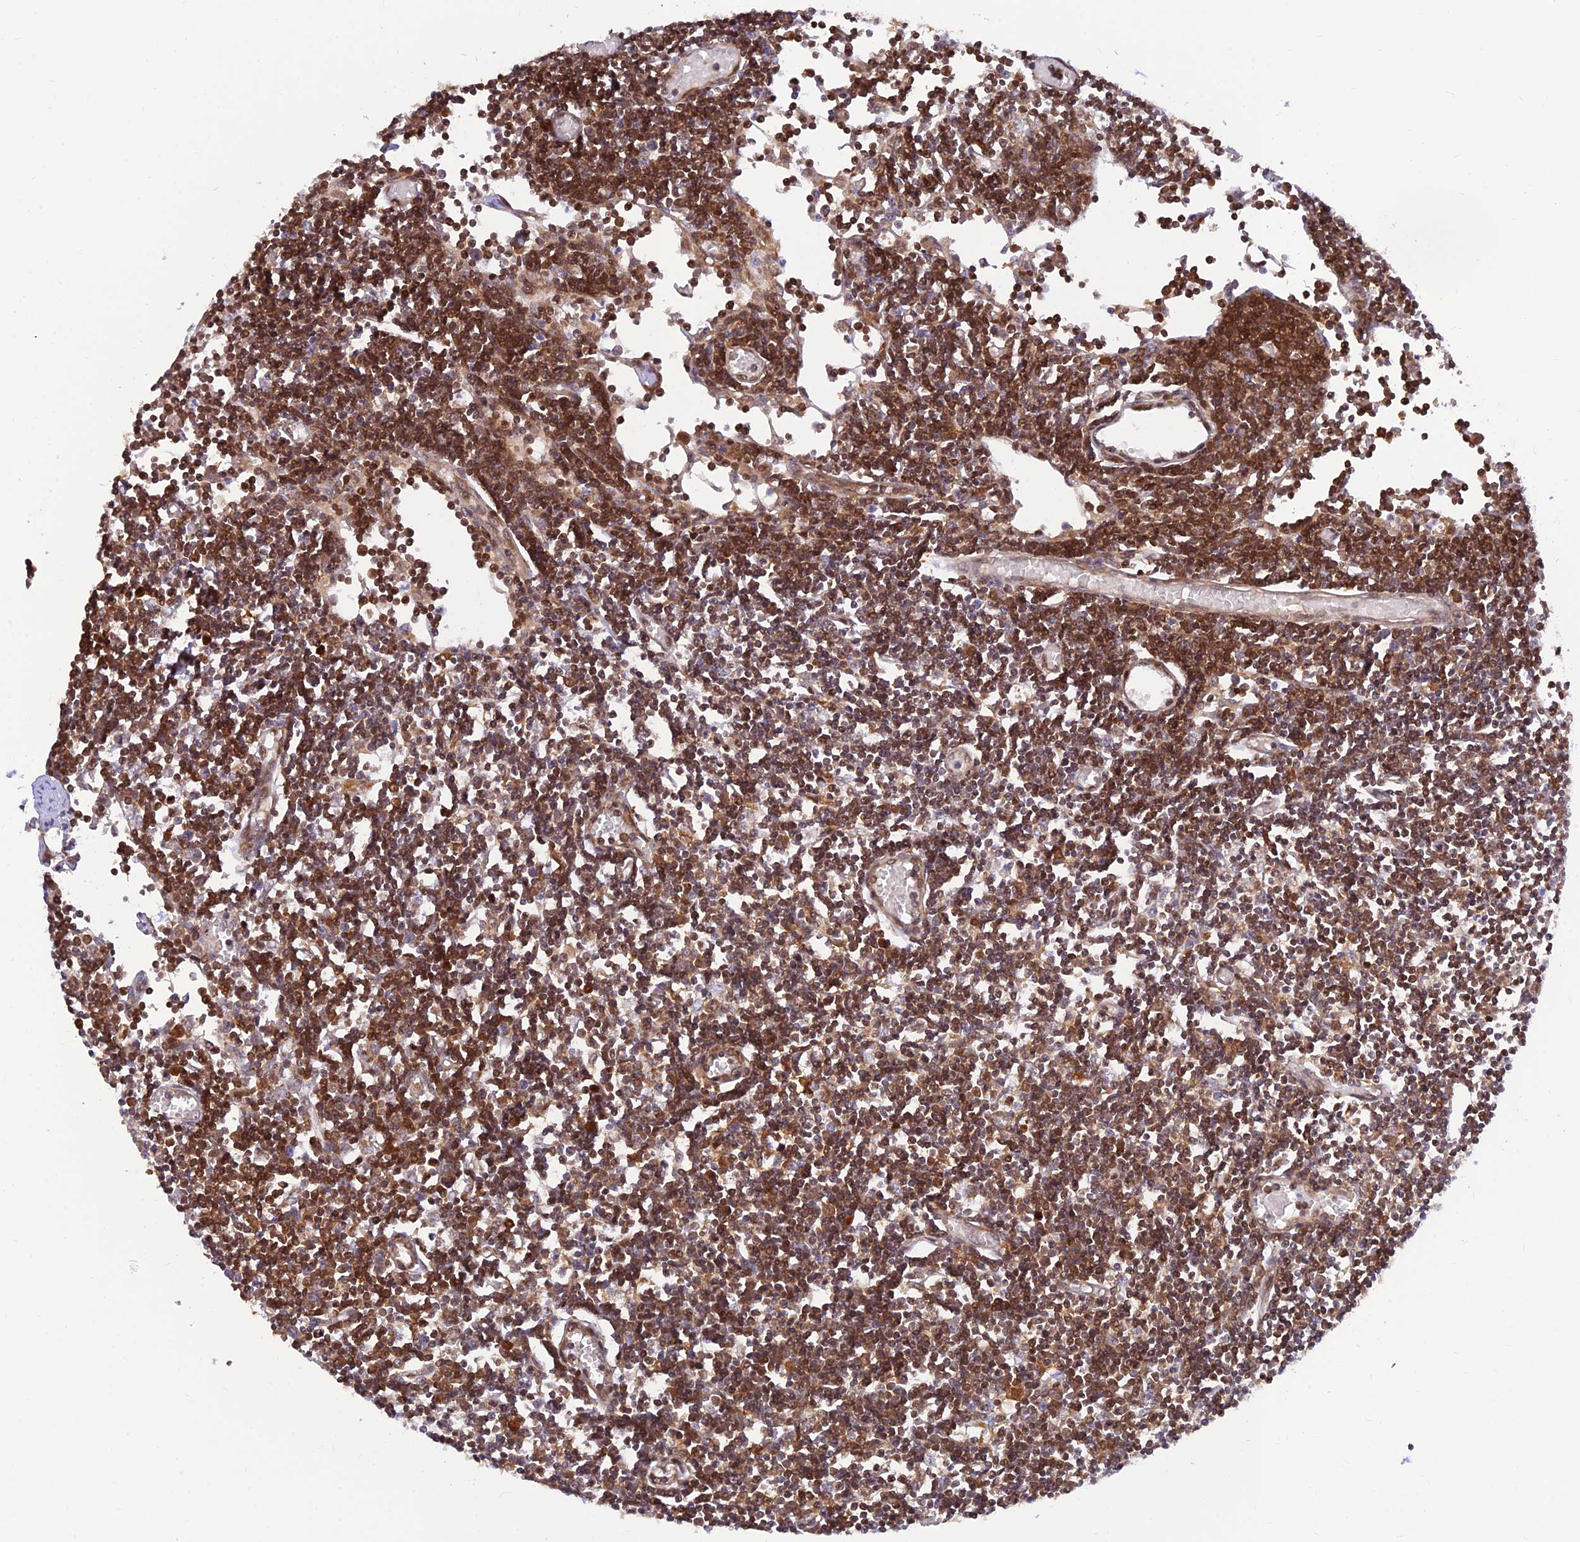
{"staining": {"intensity": "strong", "quantity": ">75%", "location": "cytoplasmic/membranous,nuclear"}, "tissue": "lymph node", "cell_type": "Non-germinal center cells", "image_type": "normal", "snomed": [{"axis": "morphology", "description": "Normal tissue, NOS"}, {"axis": "topography", "description": "Lymph node"}], "caption": "Strong cytoplasmic/membranous,nuclear expression for a protein is present in about >75% of non-germinal center cells of benign lymph node using immunohistochemistry.", "gene": "LYSMD2", "patient": {"sex": "female", "age": 11}}